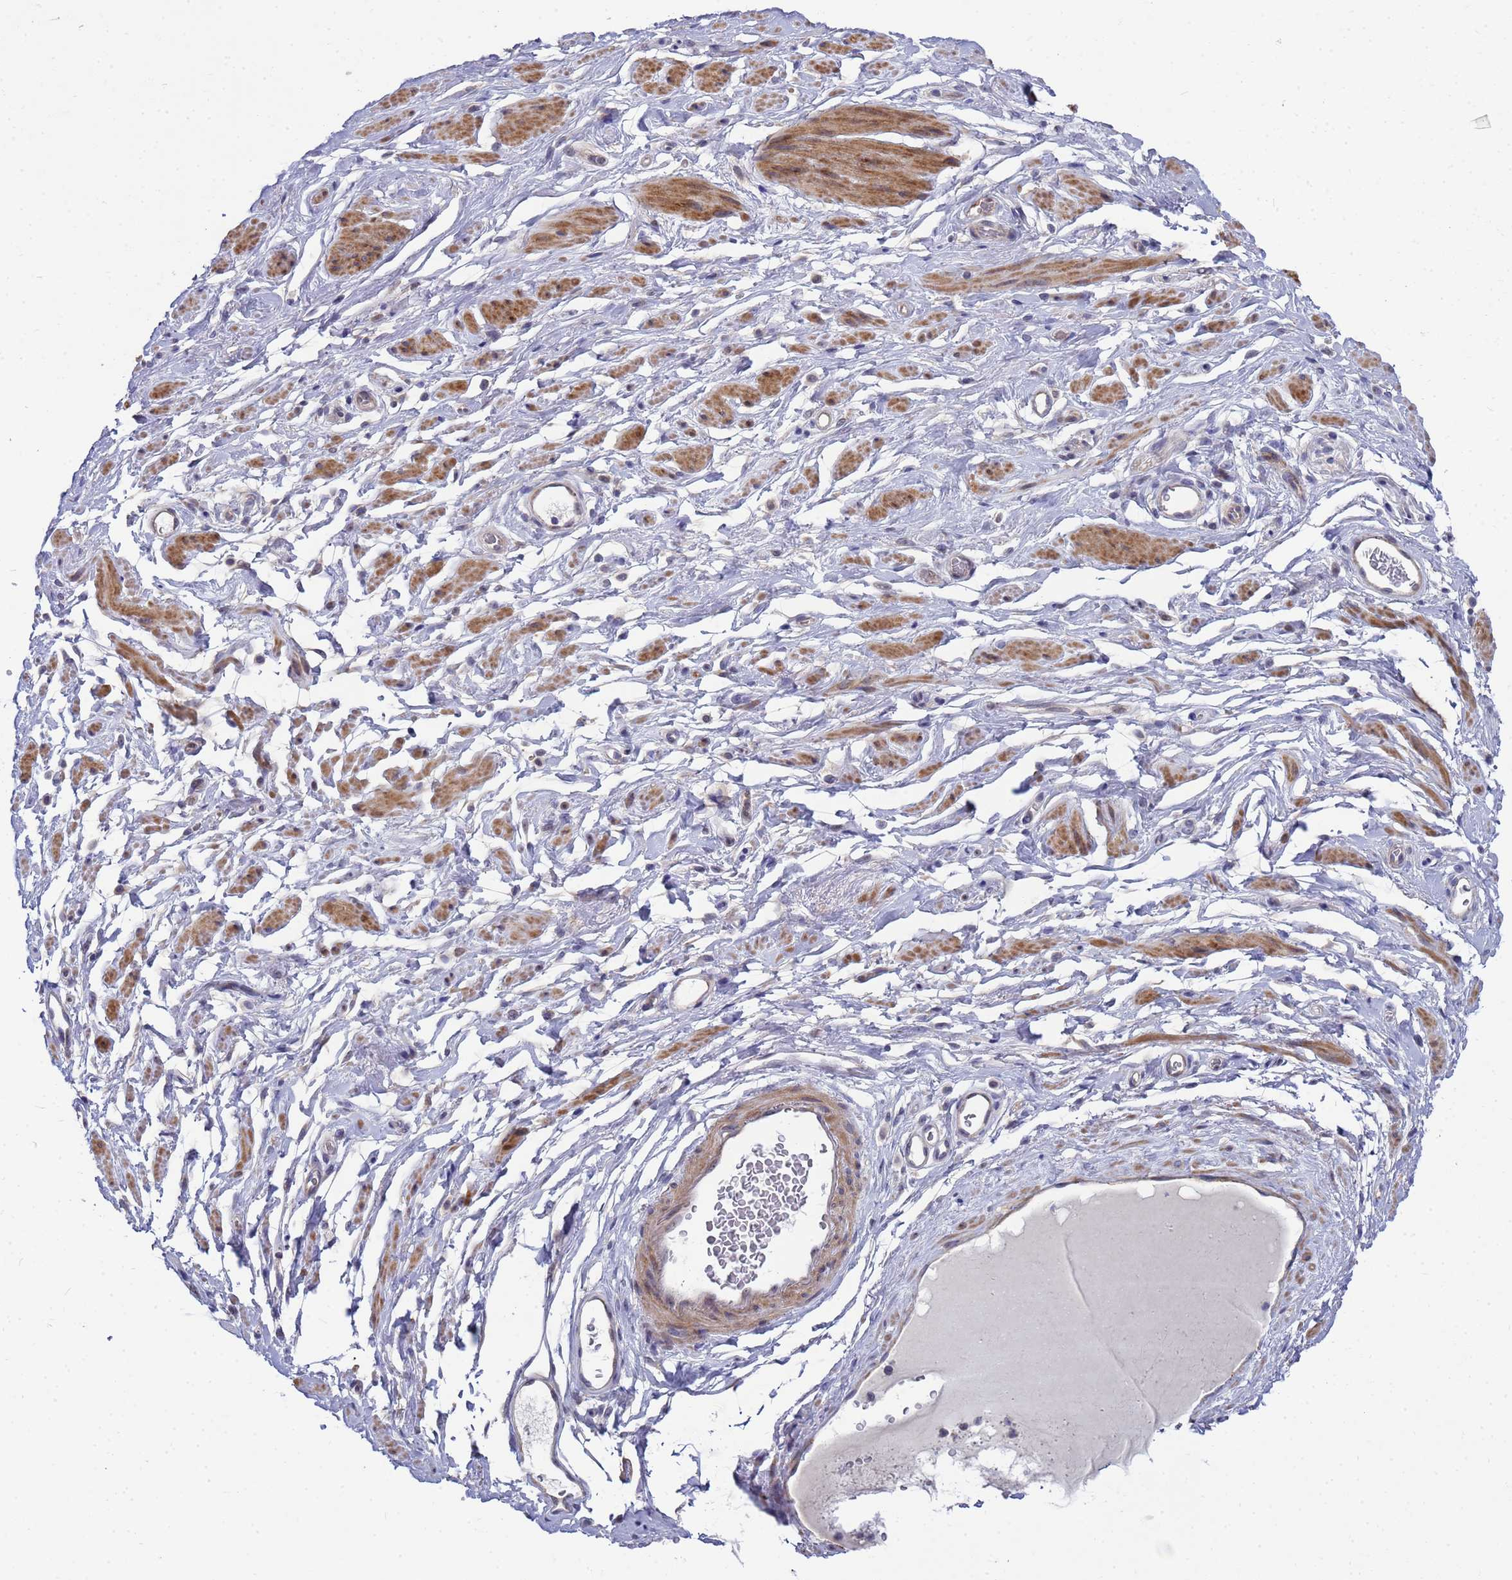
{"staining": {"intensity": "negative", "quantity": "none", "location": "none"}, "tissue": "adipose tissue", "cell_type": "Adipocytes", "image_type": "normal", "snomed": [{"axis": "morphology", "description": "Normal tissue, NOS"}, {"axis": "morphology", "description": "Adenocarcinoma, NOS"}, {"axis": "topography", "description": "Rectum"}, {"axis": "topography", "description": "Vagina"}, {"axis": "topography", "description": "Peripheral nerve tissue"}], "caption": "IHC image of unremarkable adipose tissue: adipose tissue stained with DAB (3,3'-diaminobenzidine) reveals no significant protein staining in adipocytes.", "gene": "ENOSF1", "patient": {"sex": "female", "age": 71}}